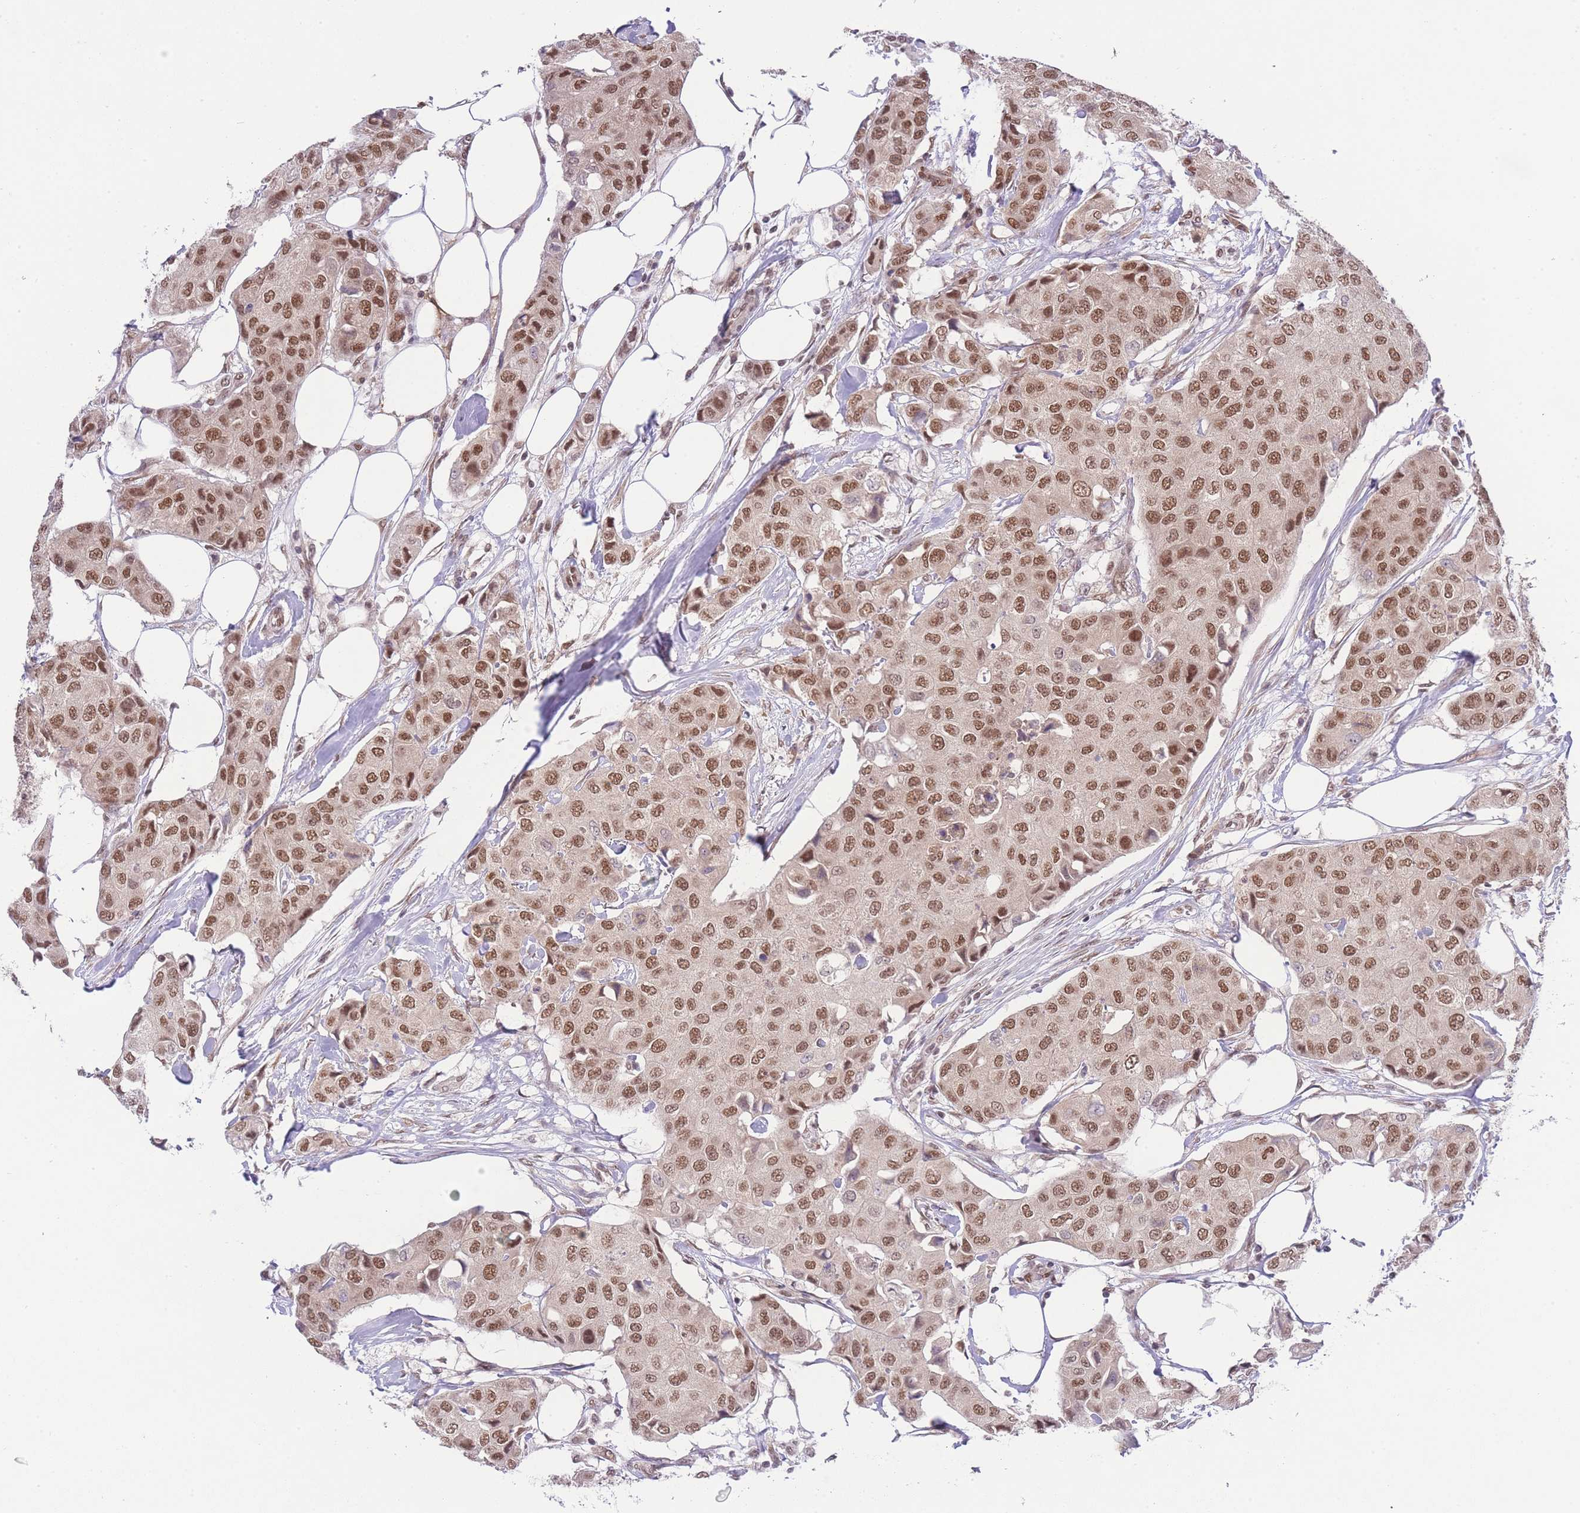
{"staining": {"intensity": "moderate", "quantity": ">75%", "location": "nuclear"}, "tissue": "breast cancer", "cell_type": "Tumor cells", "image_type": "cancer", "snomed": [{"axis": "morphology", "description": "Duct carcinoma"}, {"axis": "topography", "description": "Breast"}], "caption": "Breast cancer stained for a protein demonstrates moderate nuclear positivity in tumor cells.", "gene": "TMED3", "patient": {"sex": "female", "age": 80}}